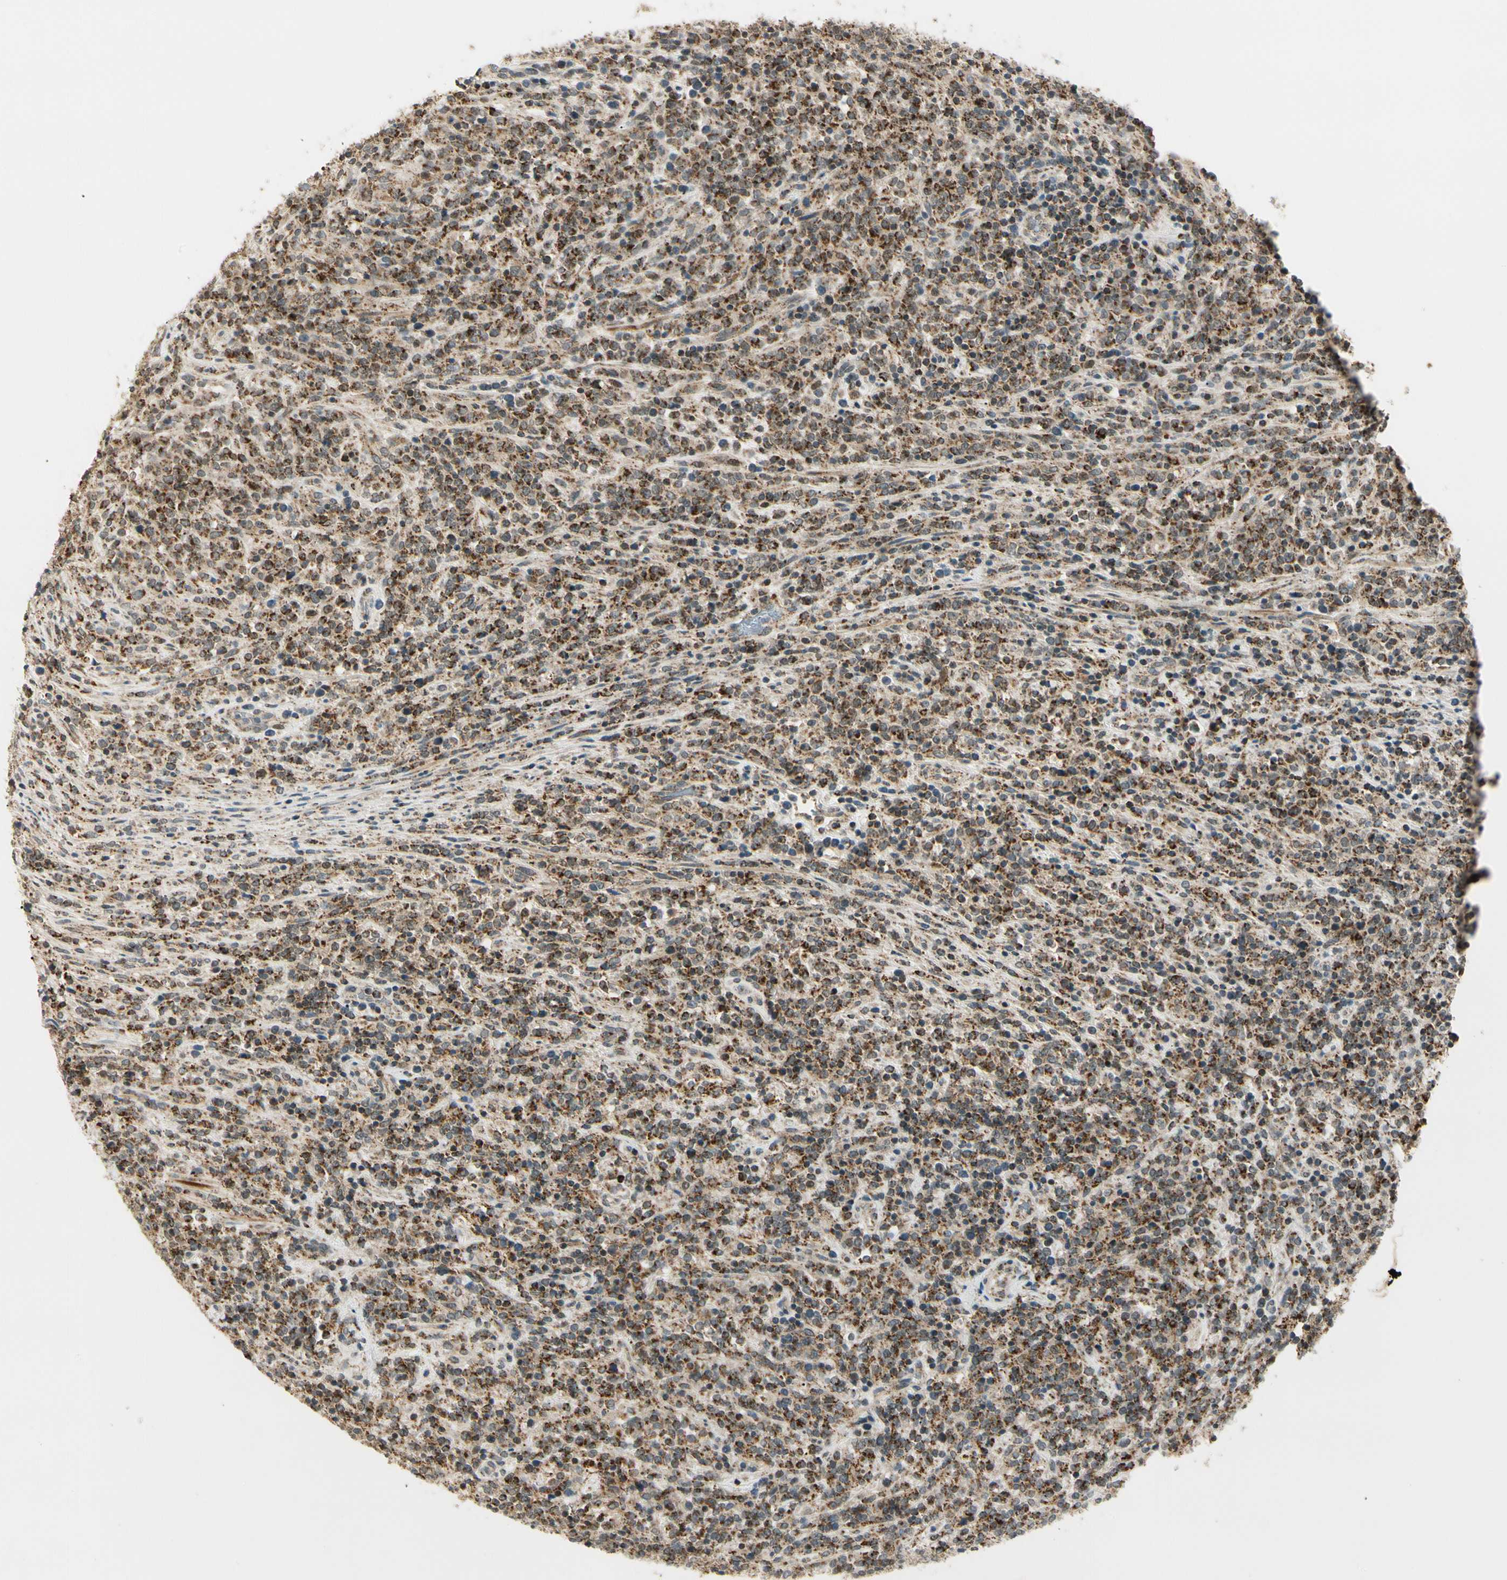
{"staining": {"intensity": "moderate", "quantity": ">75%", "location": "cytoplasmic/membranous"}, "tissue": "lymphoma", "cell_type": "Tumor cells", "image_type": "cancer", "snomed": [{"axis": "morphology", "description": "Malignant lymphoma, non-Hodgkin's type, High grade"}, {"axis": "topography", "description": "Soft tissue"}], "caption": "Protein staining of lymphoma tissue demonstrates moderate cytoplasmic/membranous expression in approximately >75% of tumor cells. (DAB (3,3'-diaminobenzidine) IHC with brightfield microscopy, high magnification).", "gene": "KHDC4", "patient": {"sex": "male", "age": 18}}